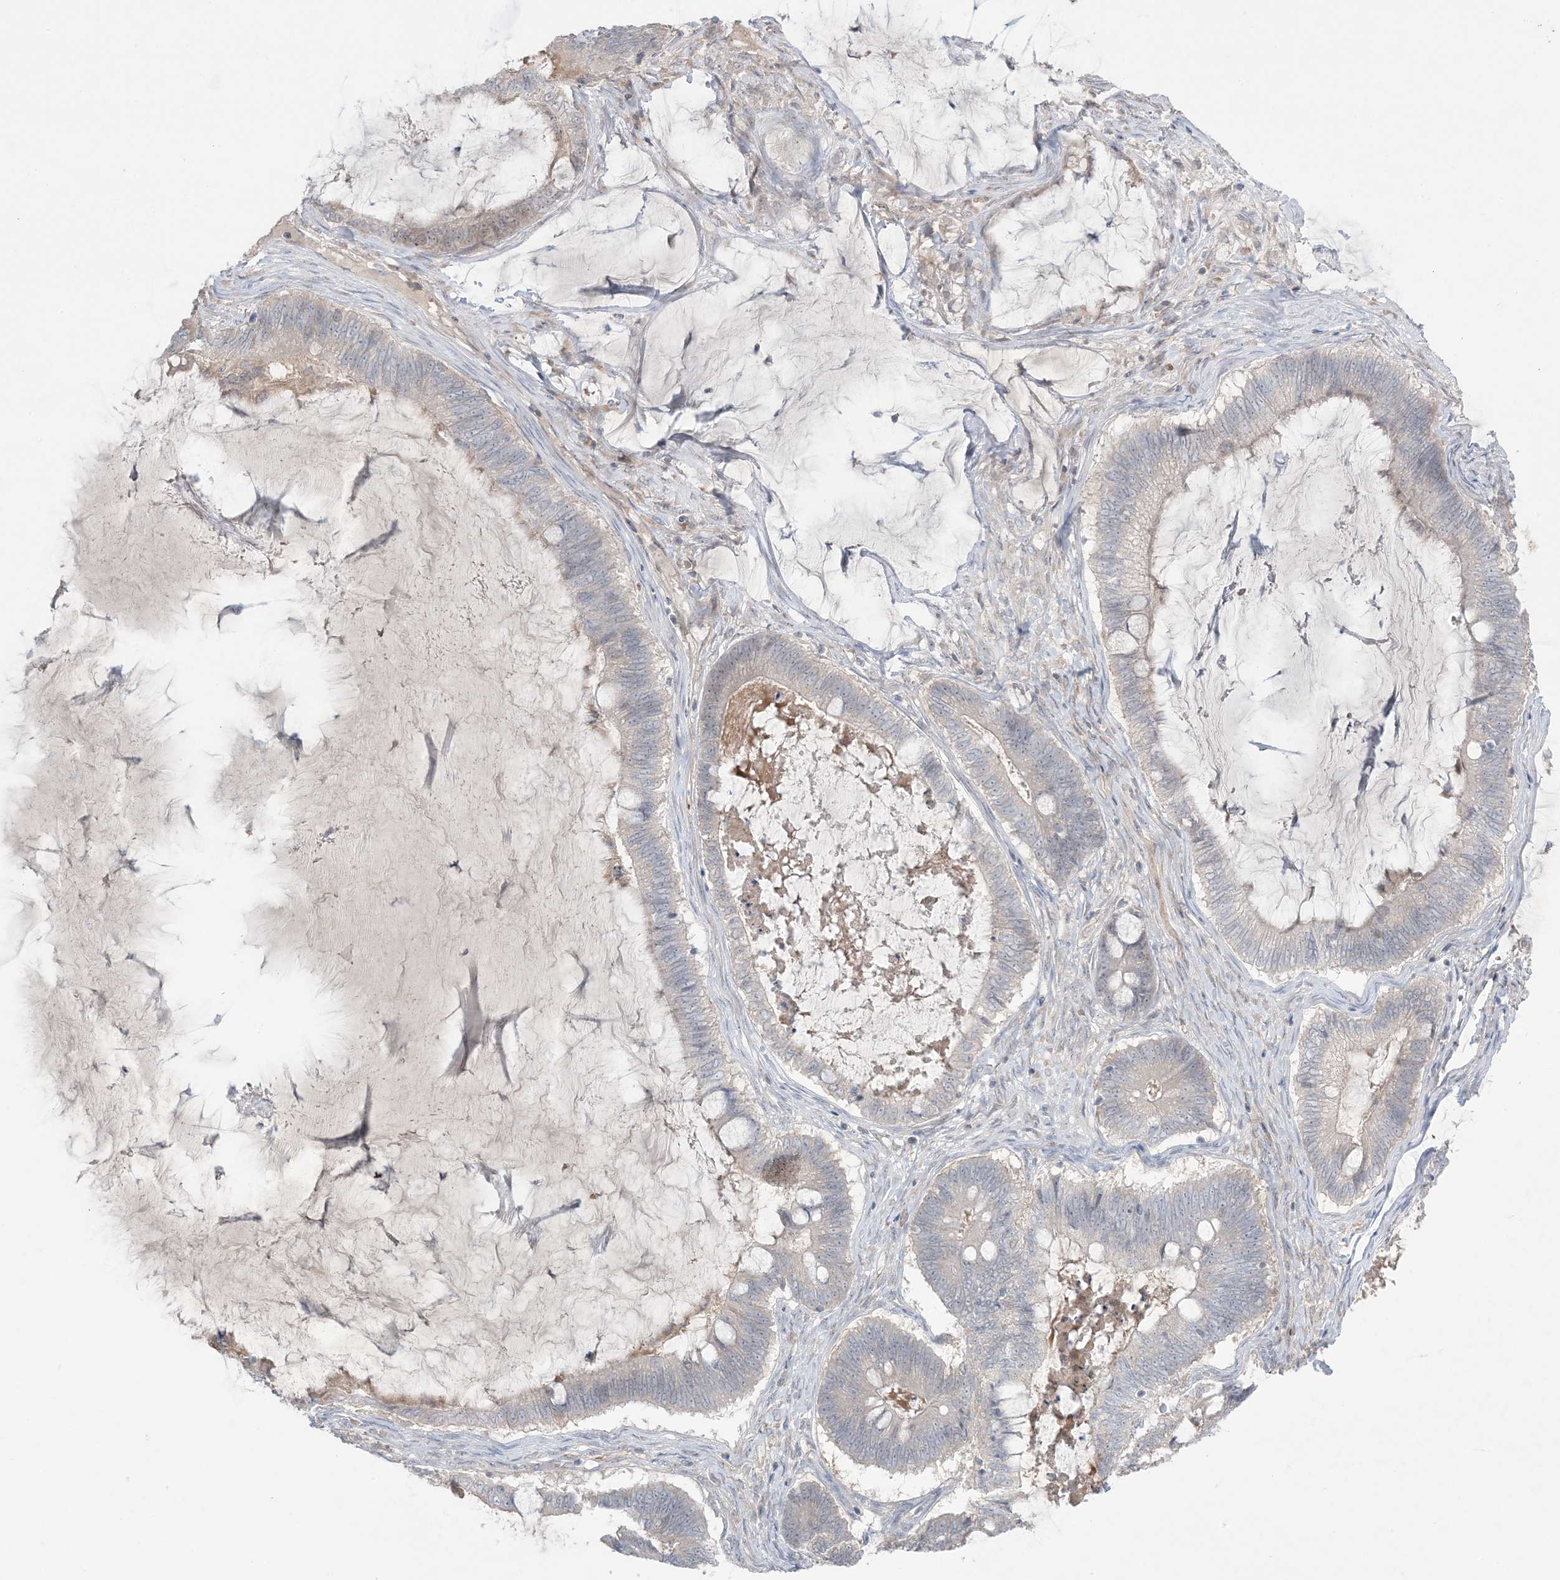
{"staining": {"intensity": "negative", "quantity": "none", "location": "none"}, "tissue": "ovarian cancer", "cell_type": "Tumor cells", "image_type": "cancer", "snomed": [{"axis": "morphology", "description": "Cystadenocarcinoma, mucinous, NOS"}, {"axis": "topography", "description": "Ovary"}], "caption": "The IHC micrograph has no significant staining in tumor cells of ovarian cancer tissue.", "gene": "MMGT1", "patient": {"sex": "female", "age": 61}}